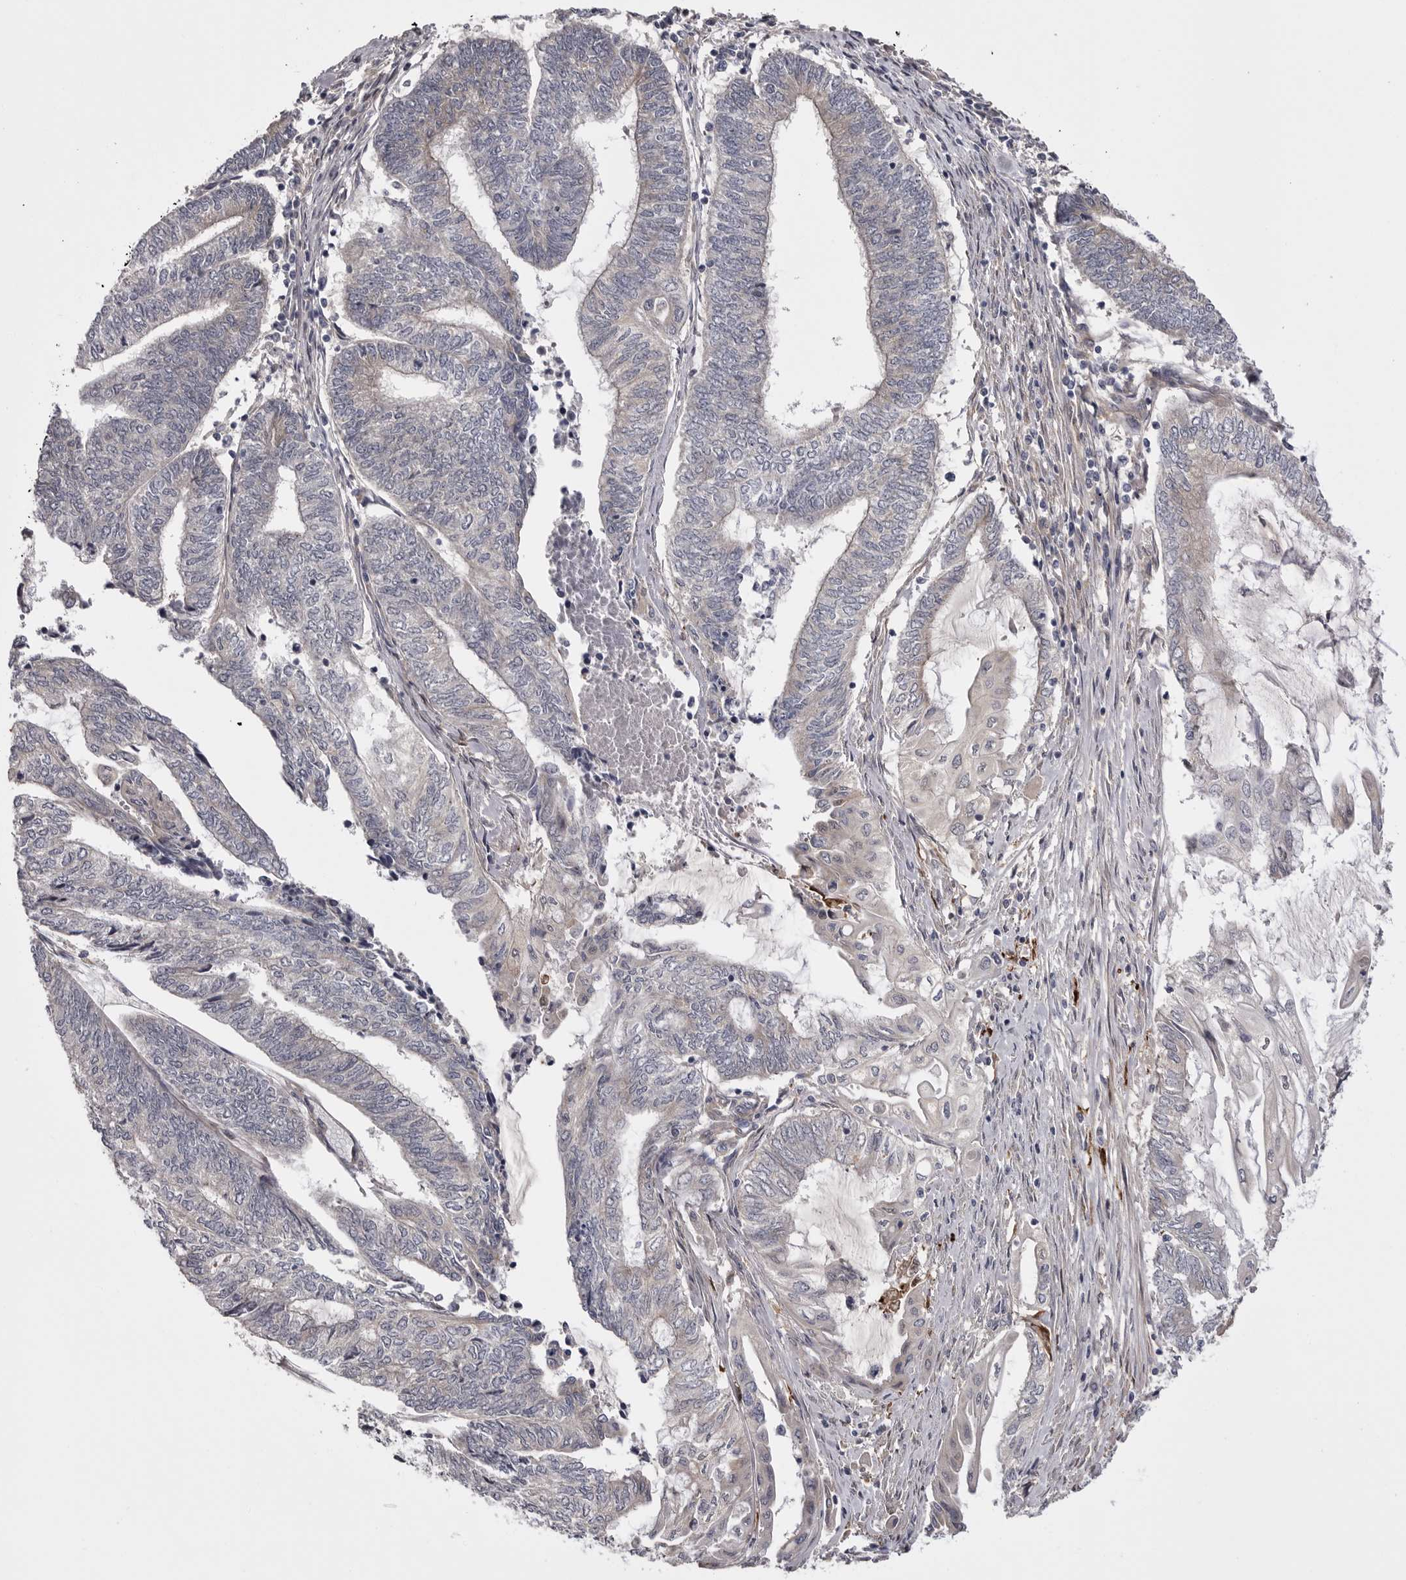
{"staining": {"intensity": "negative", "quantity": "none", "location": "none"}, "tissue": "endometrial cancer", "cell_type": "Tumor cells", "image_type": "cancer", "snomed": [{"axis": "morphology", "description": "Adenocarcinoma, NOS"}, {"axis": "topography", "description": "Uterus"}, {"axis": "topography", "description": "Endometrium"}], "caption": "Immunohistochemistry (IHC) photomicrograph of human endometrial cancer (adenocarcinoma) stained for a protein (brown), which displays no positivity in tumor cells.", "gene": "OSBPL9", "patient": {"sex": "female", "age": 70}}